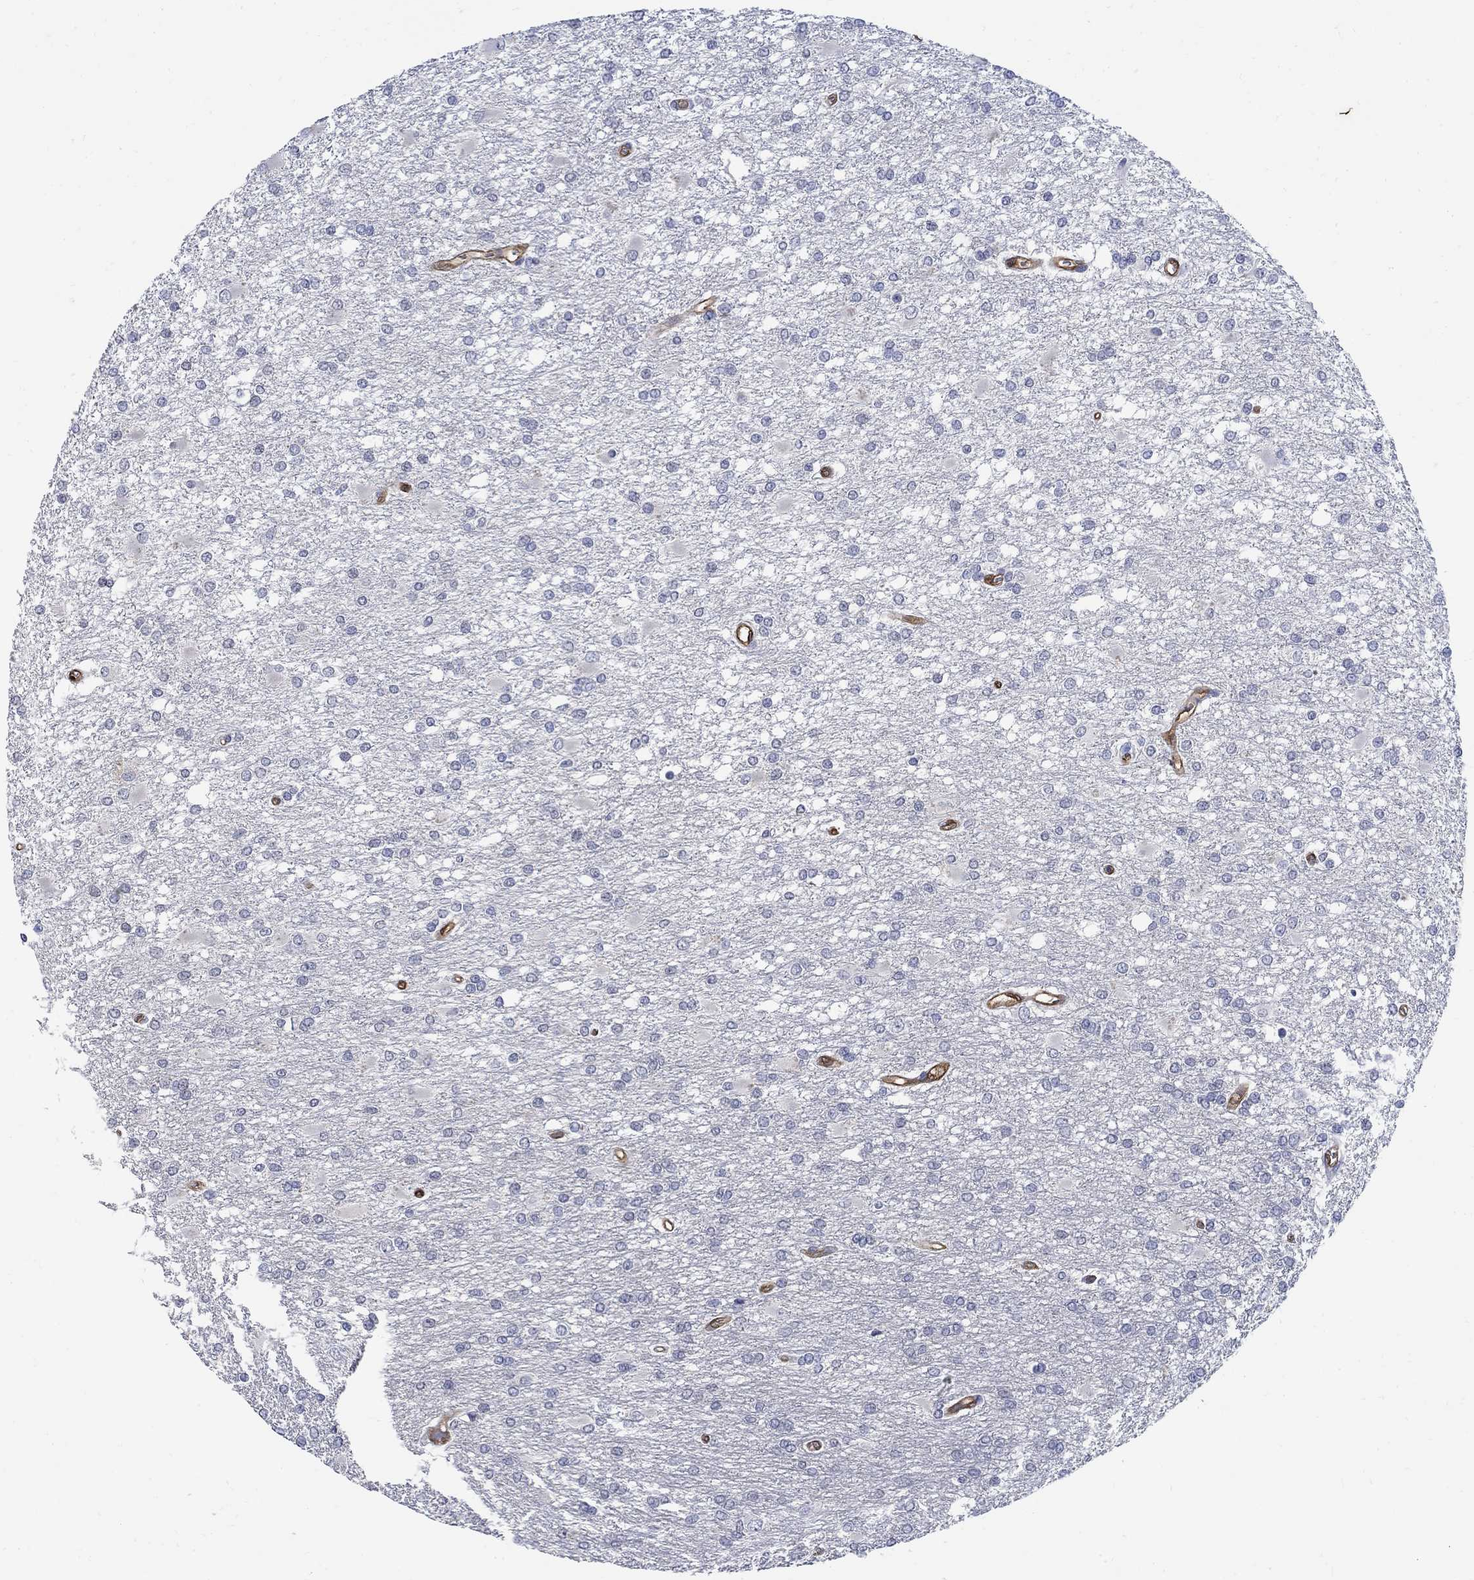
{"staining": {"intensity": "negative", "quantity": "none", "location": "none"}, "tissue": "glioma", "cell_type": "Tumor cells", "image_type": "cancer", "snomed": [{"axis": "morphology", "description": "Glioma, malignant, High grade"}, {"axis": "topography", "description": "Cerebral cortex"}], "caption": "Protein analysis of malignant glioma (high-grade) exhibits no significant staining in tumor cells.", "gene": "TGM2", "patient": {"sex": "male", "age": 79}}